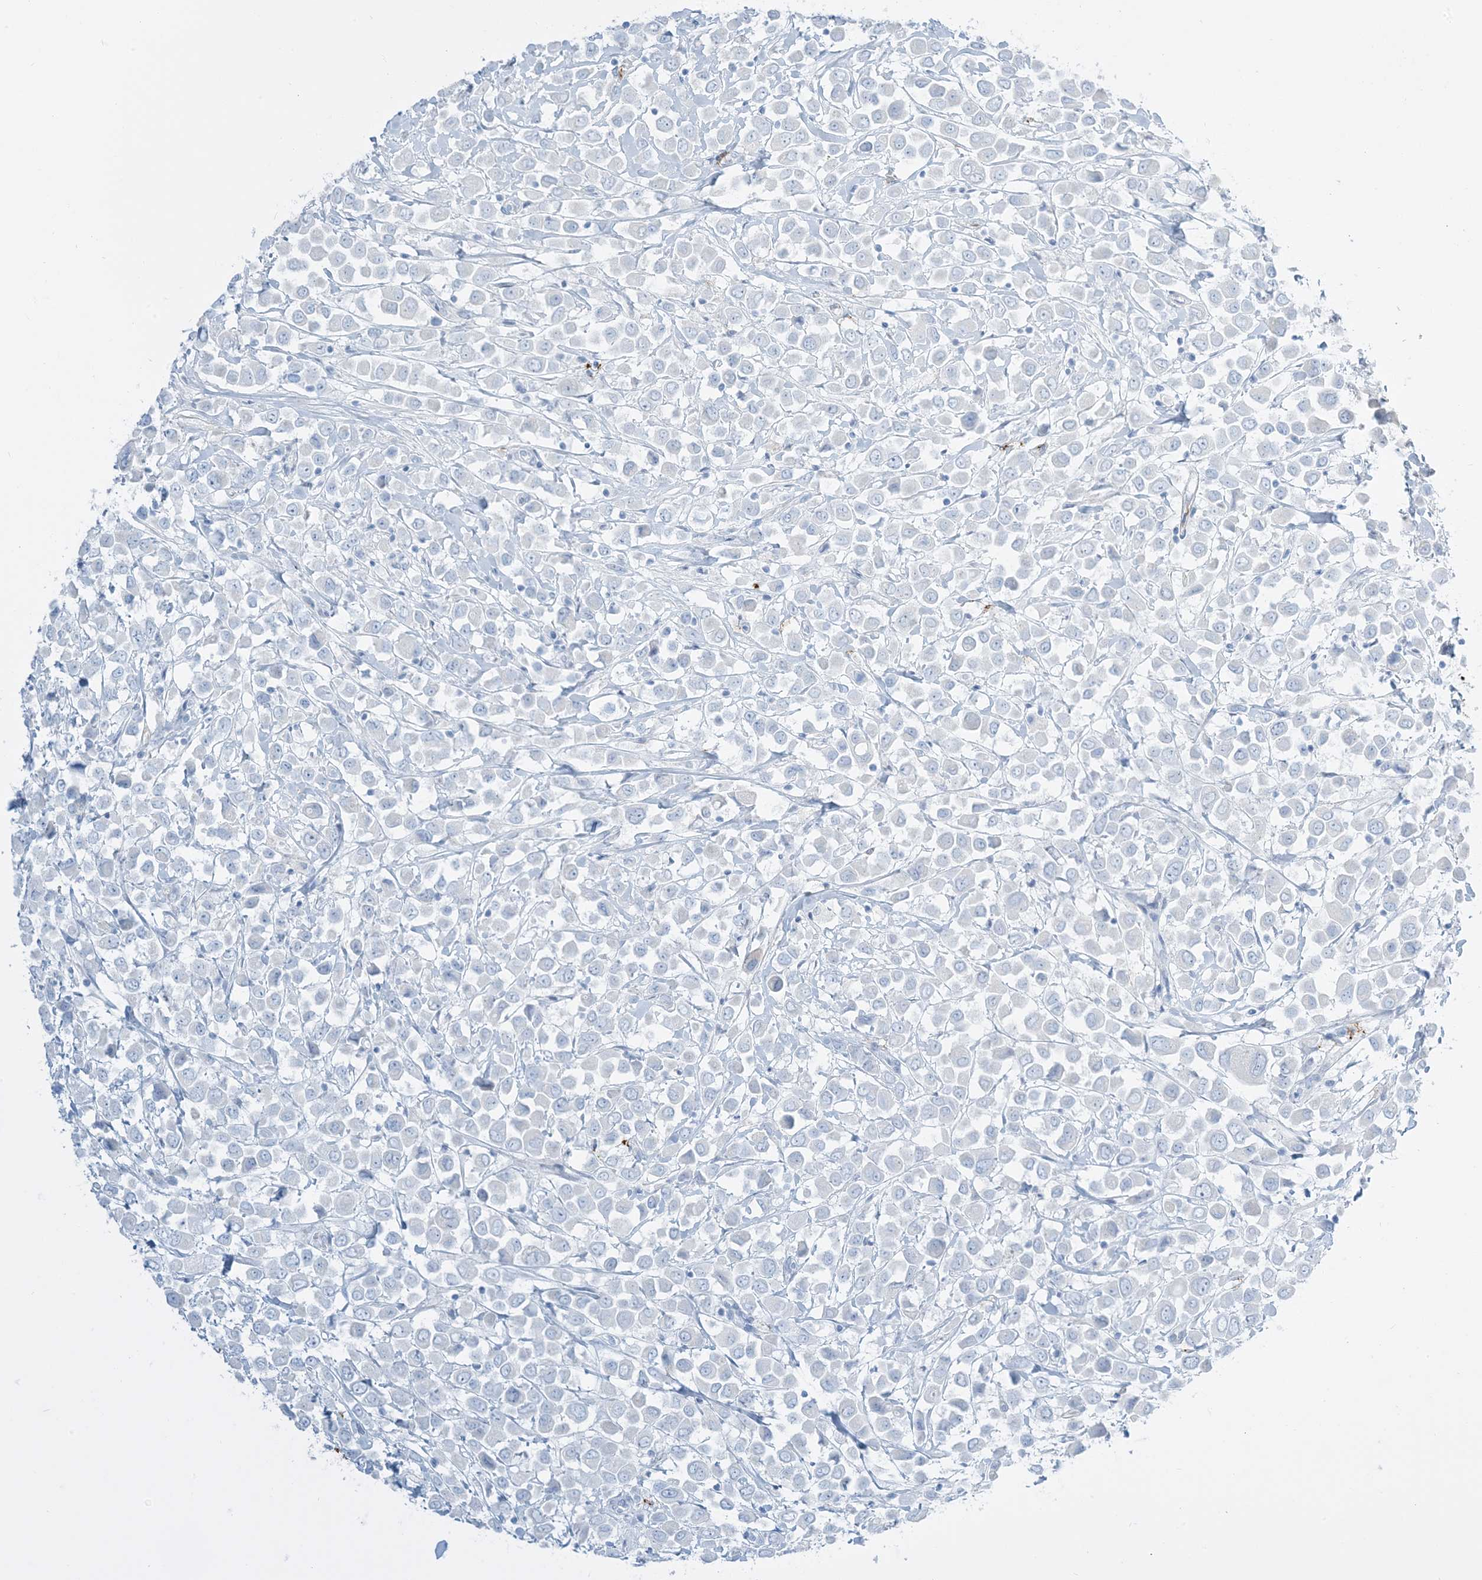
{"staining": {"intensity": "negative", "quantity": "none", "location": "none"}, "tissue": "breast cancer", "cell_type": "Tumor cells", "image_type": "cancer", "snomed": [{"axis": "morphology", "description": "Duct carcinoma"}, {"axis": "topography", "description": "Breast"}], "caption": "Immunohistochemistry of human infiltrating ductal carcinoma (breast) shows no positivity in tumor cells. Brightfield microscopy of IHC stained with DAB (brown) and hematoxylin (blue), captured at high magnification.", "gene": "EPS8L3", "patient": {"sex": "female", "age": 61}}